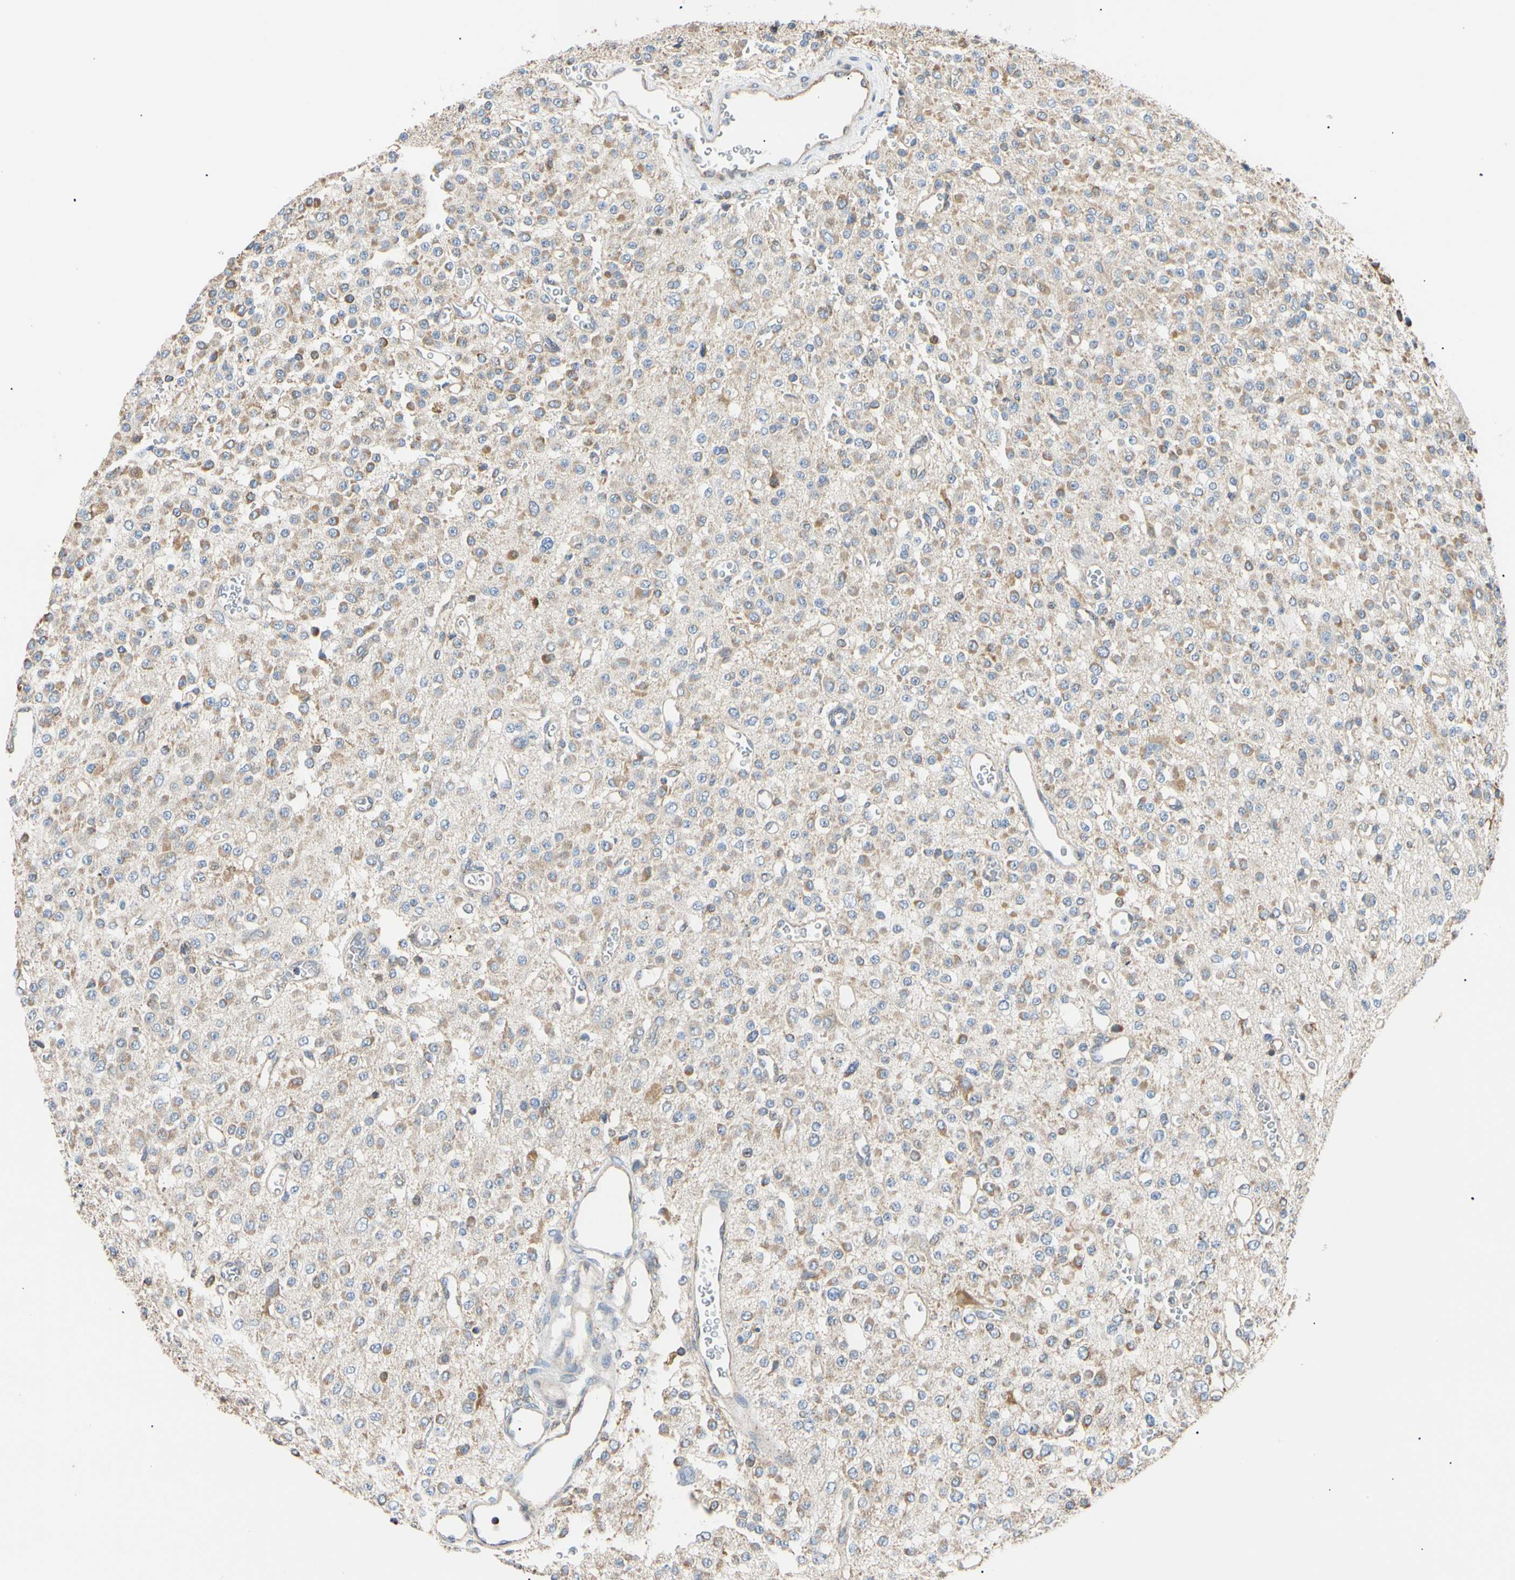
{"staining": {"intensity": "weak", "quantity": "25%-75%", "location": "cytoplasmic/membranous"}, "tissue": "glioma", "cell_type": "Tumor cells", "image_type": "cancer", "snomed": [{"axis": "morphology", "description": "Glioma, malignant, Low grade"}, {"axis": "topography", "description": "Brain"}], "caption": "Protein staining of malignant low-grade glioma tissue displays weak cytoplasmic/membranous positivity in about 25%-75% of tumor cells.", "gene": "PLGRKT", "patient": {"sex": "male", "age": 38}}